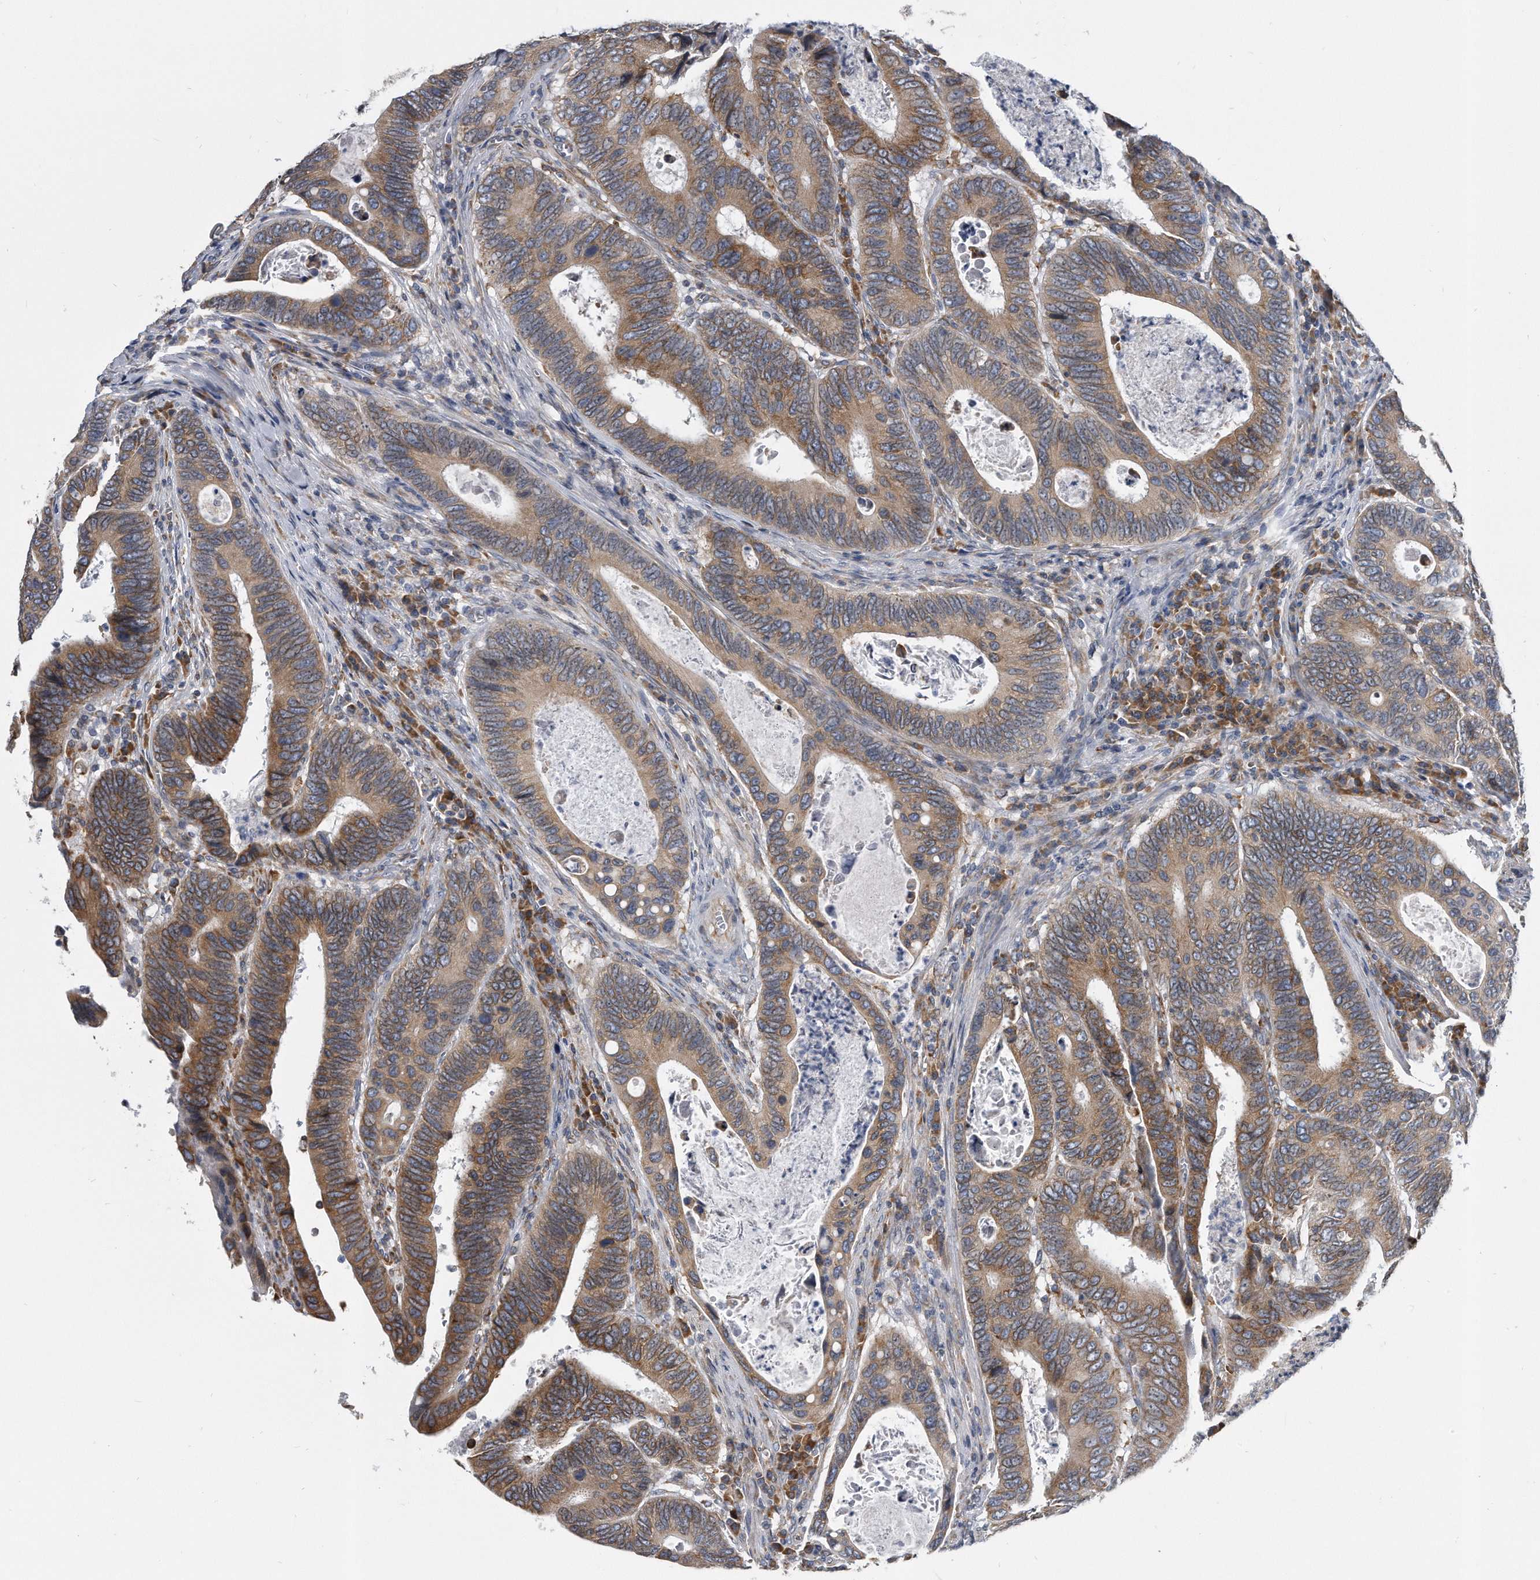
{"staining": {"intensity": "moderate", "quantity": ">75%", "location": "cytoplasmic/membranous"}, "tissue": "colorectal cancer", "cell_type": "Tumor cells", "image_type": "cancer", "snomed": [{"axis": "morphology", "description": "Adenocarcinoma, NOS"}, {"axis": "topography", "description": "Colon"}], "caption": "Protein staining of adenocarcinoma (colorectal) tissue exhibits moderate cytoplasmic/membranous staining in approximately >75% of tumor cells.", "gene": "CCDC47", "patient": {"sex": "male", "age": 72}}